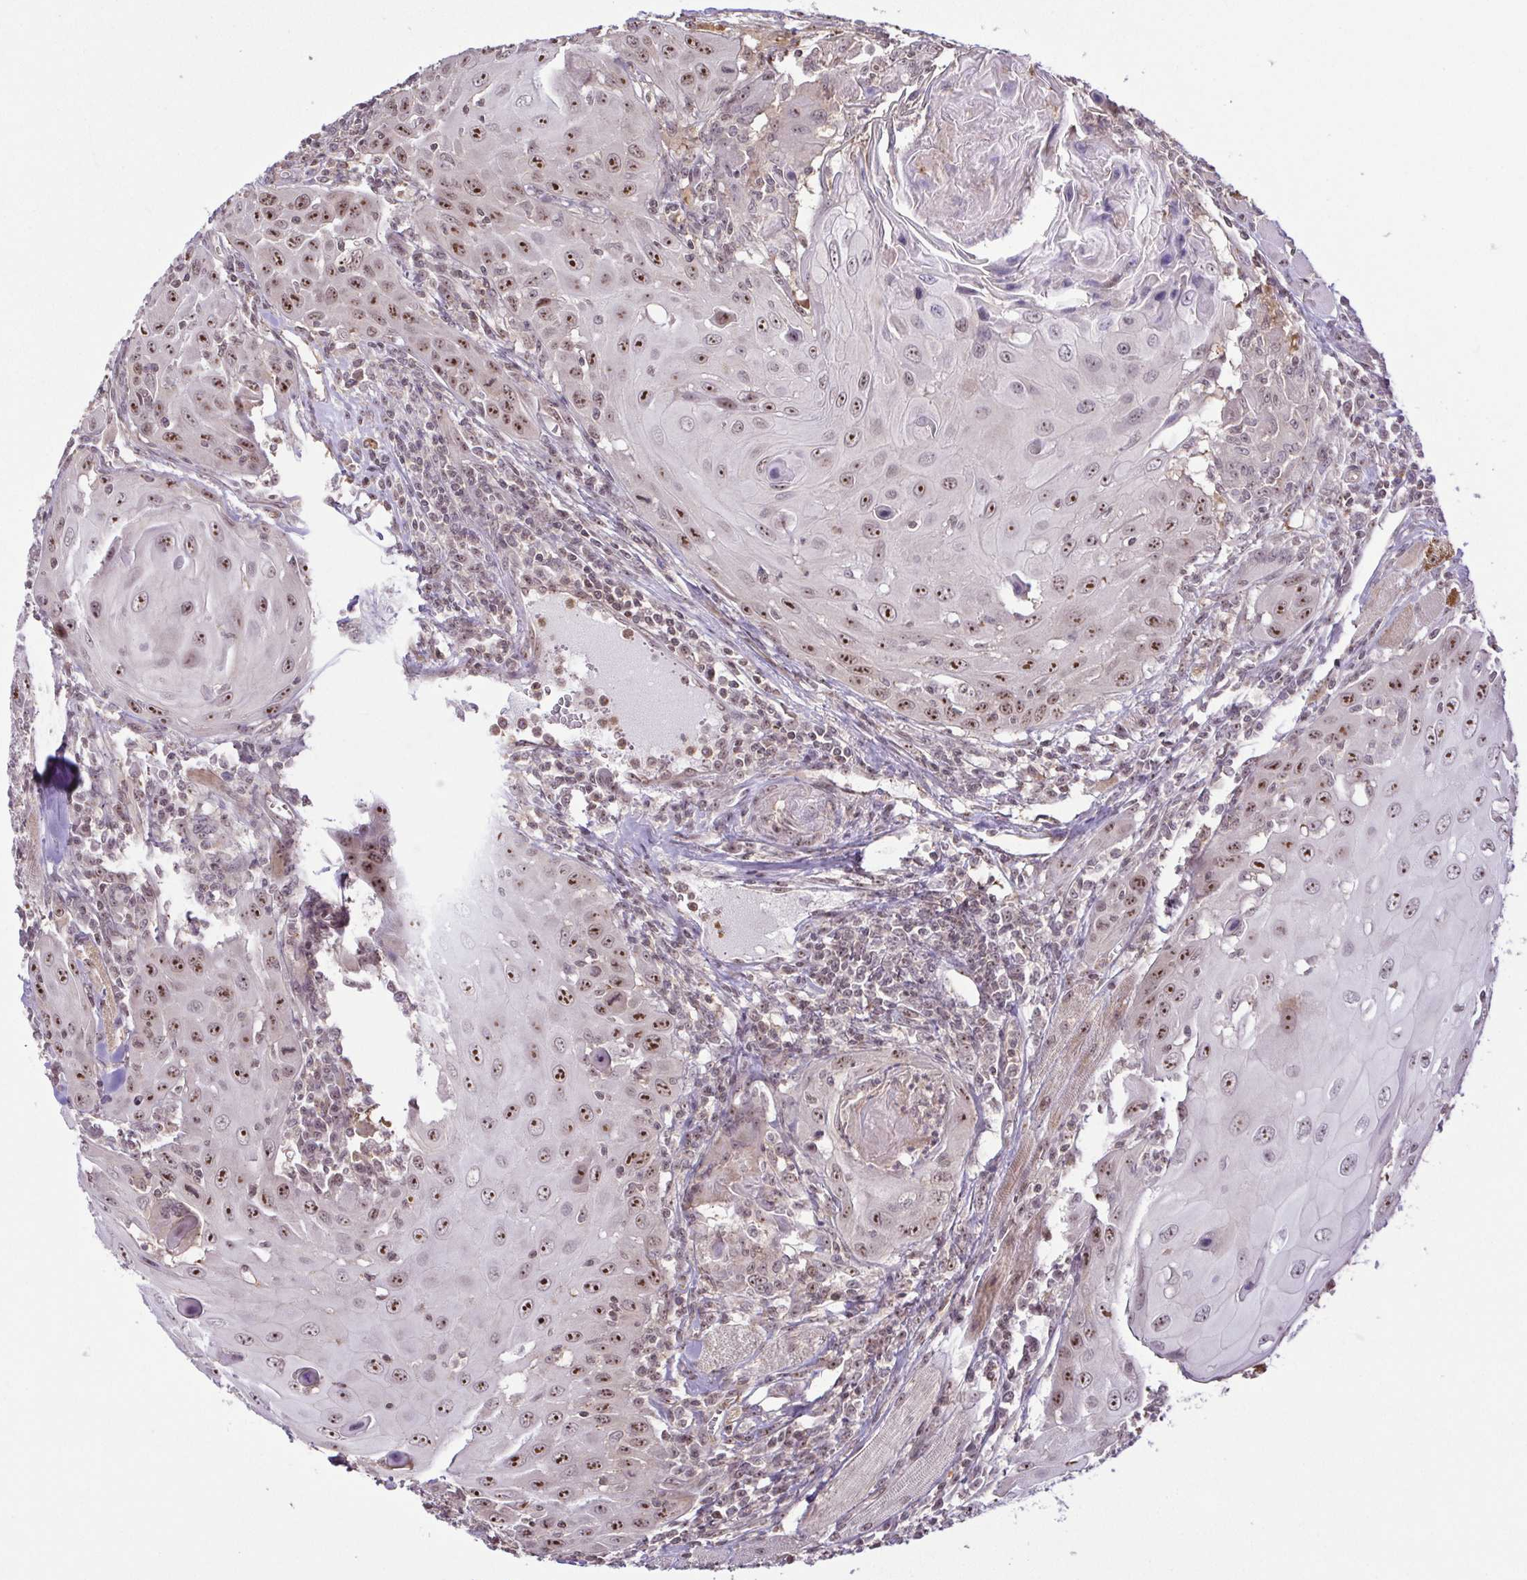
{"staining": {"intensity": "moderate", "quantity": "25%-75%", "location": "nuclear"}, "tissue": "head and neck cancer", "cell_type": "Tumor cells", "image_type": "cancer", "snomed": [{"axis": "morphology", "description": "Squamous cell carcinoma, NOS"}, {"axis": "topography", "description": "Head-Neck"}], "caption": "Immunohistochemistry (IHC) image of human squamous cell carcinoma (head and neck) stained for a protein (brown), which demonstrates medium levels of moderate nuclear staining in about 25%-75% of tumor cells.", "gene": "RSL24D1", "patient": {"sex": "female", "age": 80}}